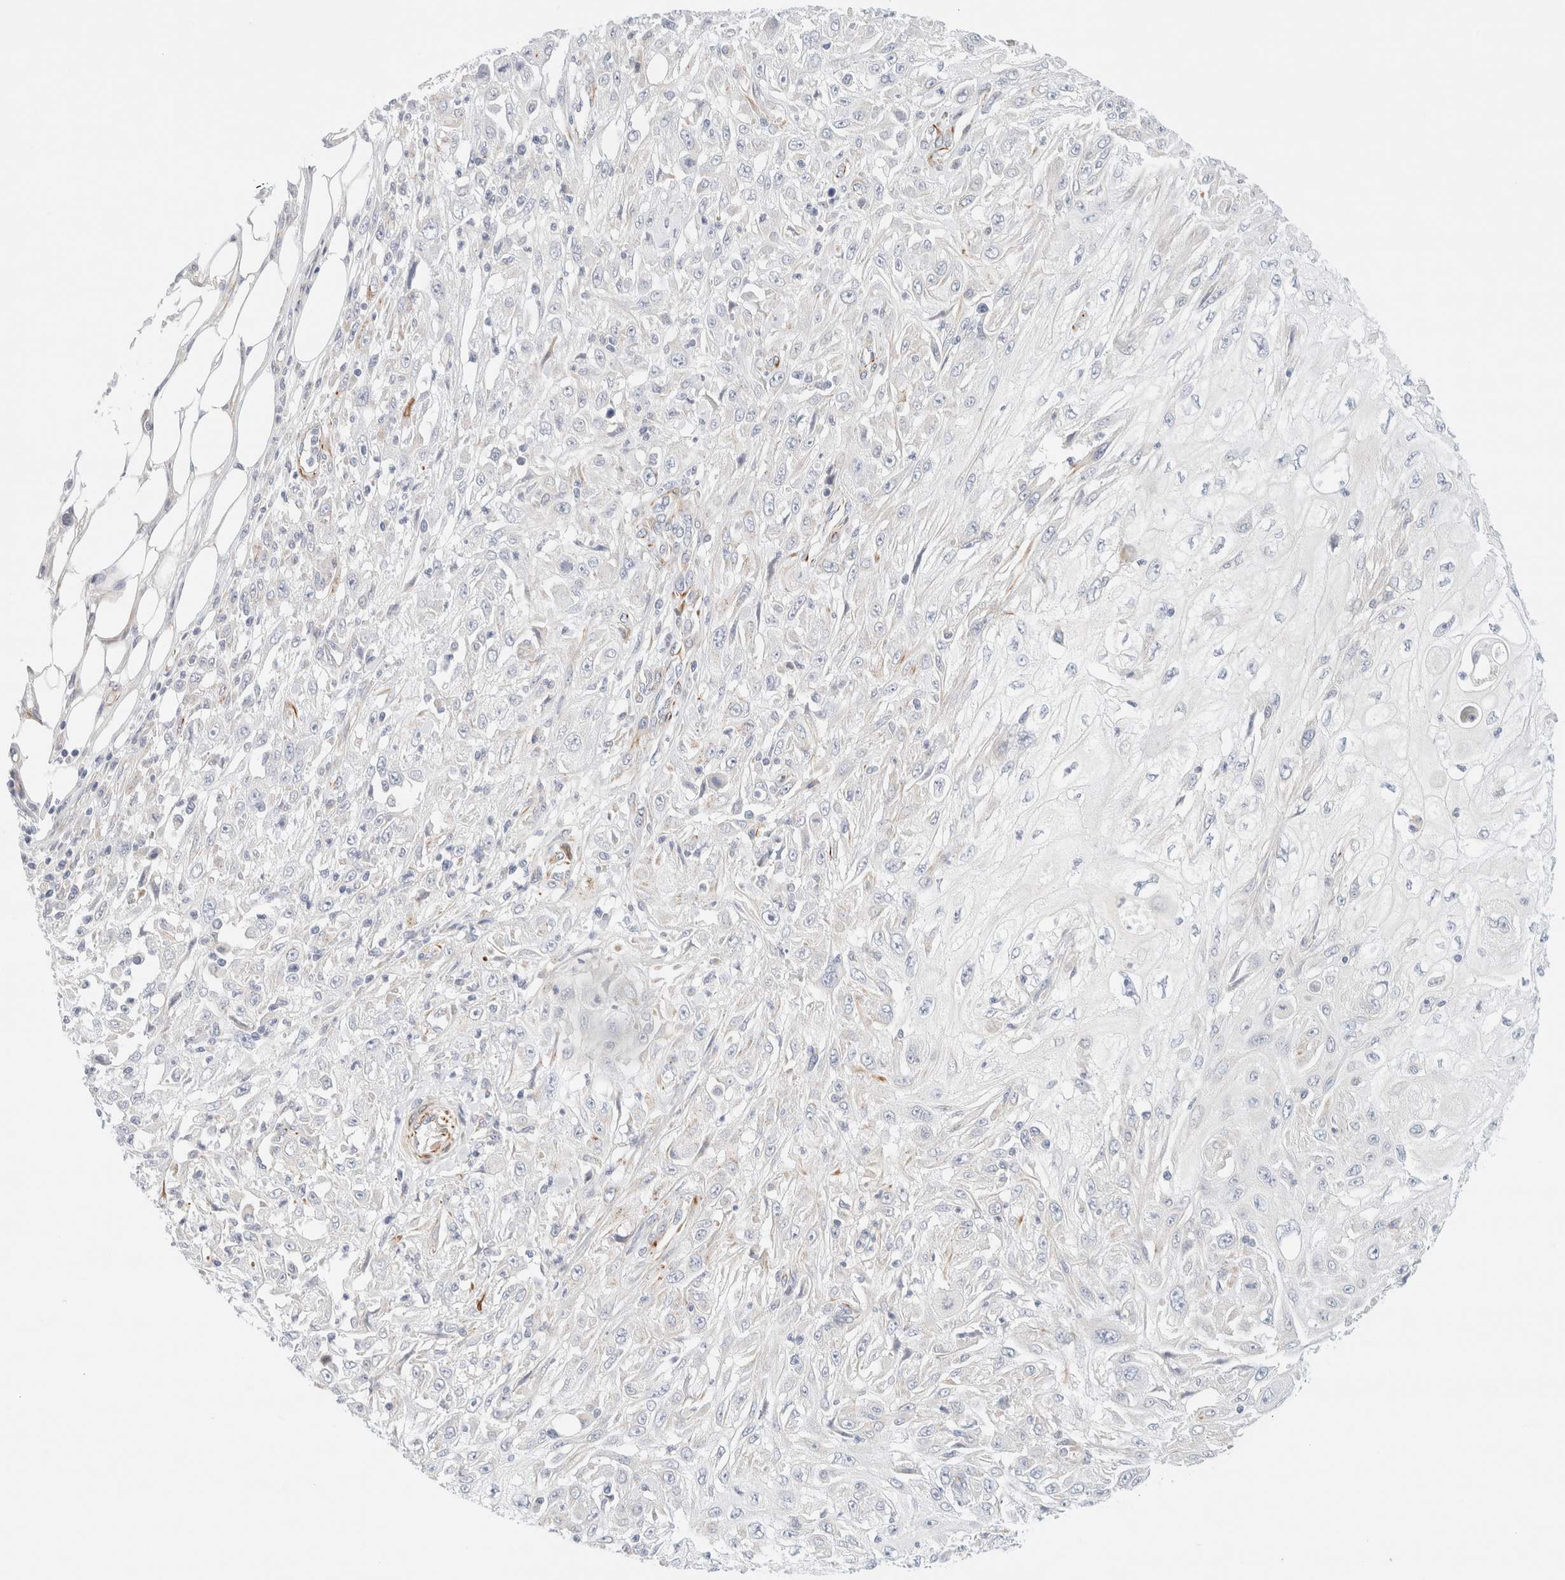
{"staining": {"intensity": "negative", "quantity": "none", "location": "none"}, "tissue": "skin cancer", "cell_type": "Tumor cells", "image_type": "cancer", "snomed": [{"axis": "morphology", "description": "Squamous cell carcinoma, NOS"}, {"axis": "morphology", "description": "Squamous cell carcinoma, metastatic, NOS"}, {"axis": "topography", "description": "Skin"}, {"axis": "topography", "description": "Lymph node"}], "caption": "Metastatic squamous cell carcinoma (skin) was stained to show a protein in brown. There is no significant positivity in tumor cells.", "gene": "SLC25A48", "patient": {"sex": "male", "age": 75}}